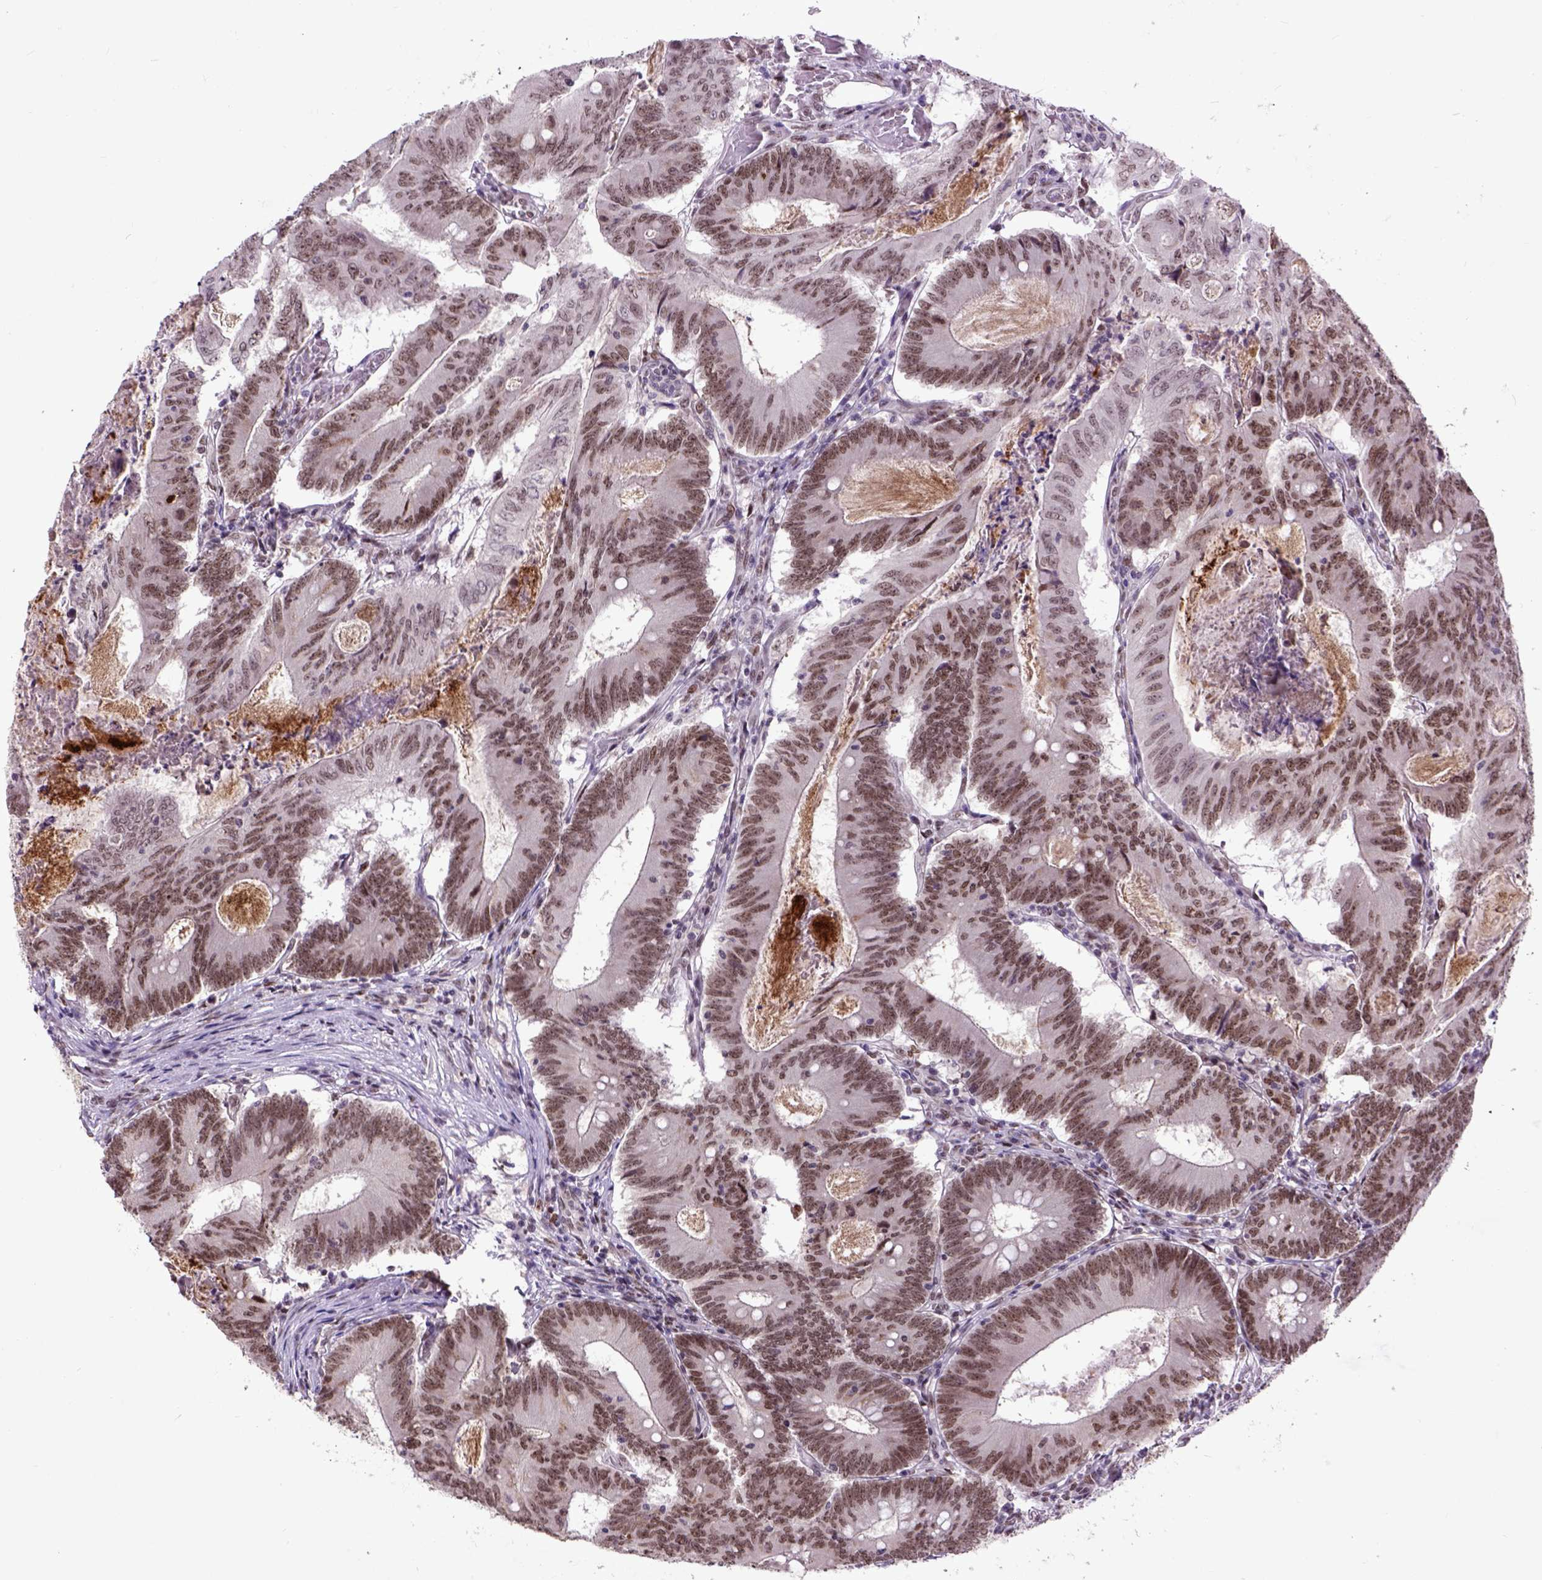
{"staining": {"intensity": "moderate", "quantity": ">75%", "location": "nuclear"}, "tissue": "colorectal cancer", "cell_type": "Tumor cells", "image_type": "cancer", "snomed": [{"axis": "morphology", "description": "Adenocarcinoma, NOS"}, {"axis": "topography", "description": "Colon"}], "caption": "Immunohistochemical staining of colorectal adenocarcinoma demonstrates medium levels of moderate nuclear positivity in approximately >75% of tumor cells.", "gene": "RCC2", "patient": {"sex": "female", "age": 70}}